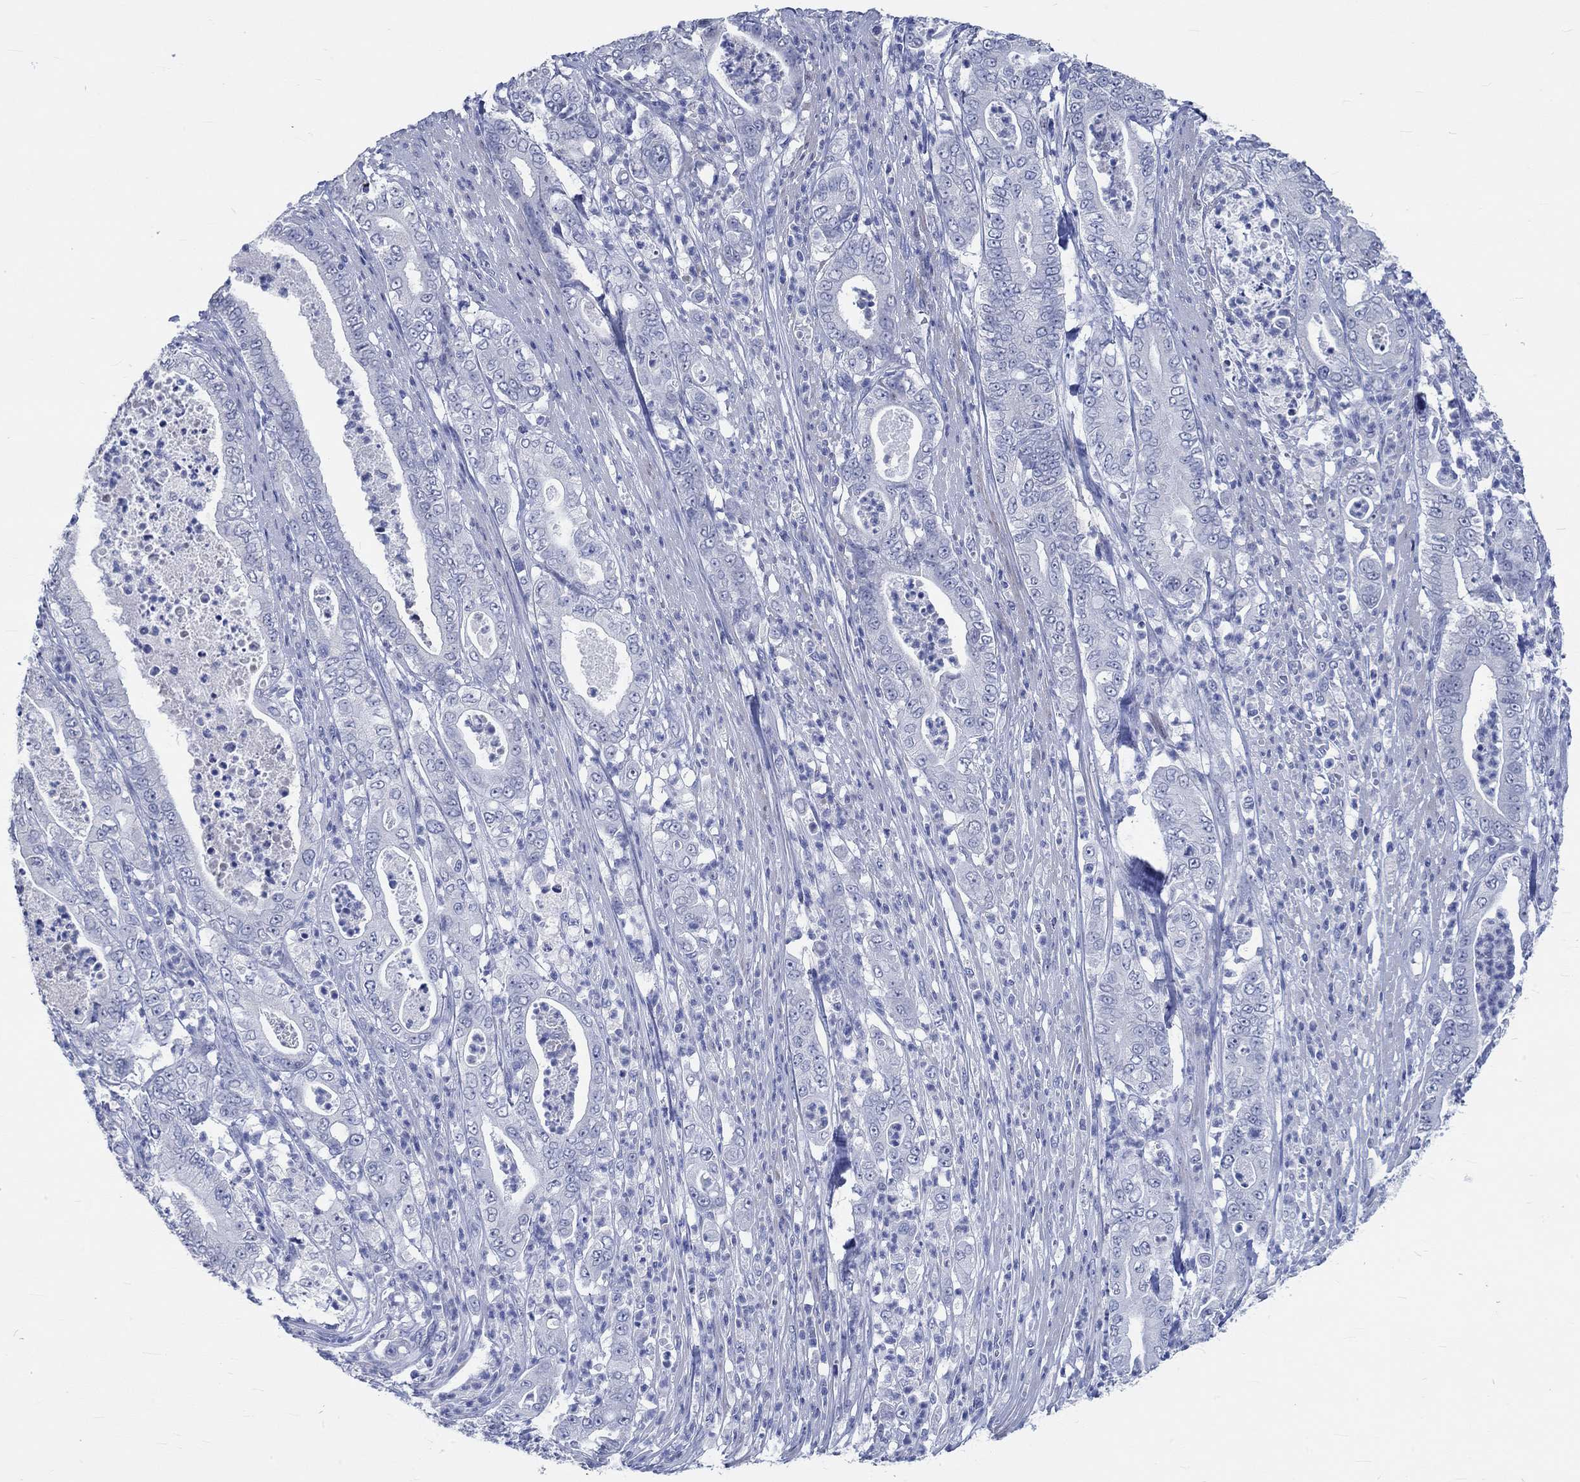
{"staining": {"intensity": "negative", "quantity": "none", "location": "none"}, "tissue": "pancreatic cancer", "cell_type": "Tumor cells", "image_type": "cancer", "snomed": [{"axis": "morphology", "description": "Adenocarcinoma, NOS"}, {"axis": "topography", "description": "Pancreas"}], "caption": "An image of human pancreatic cancer is negative for staining in tumor cells.", "gene": "C4orf47", "patient": {"sex": "male", "age": 71}}